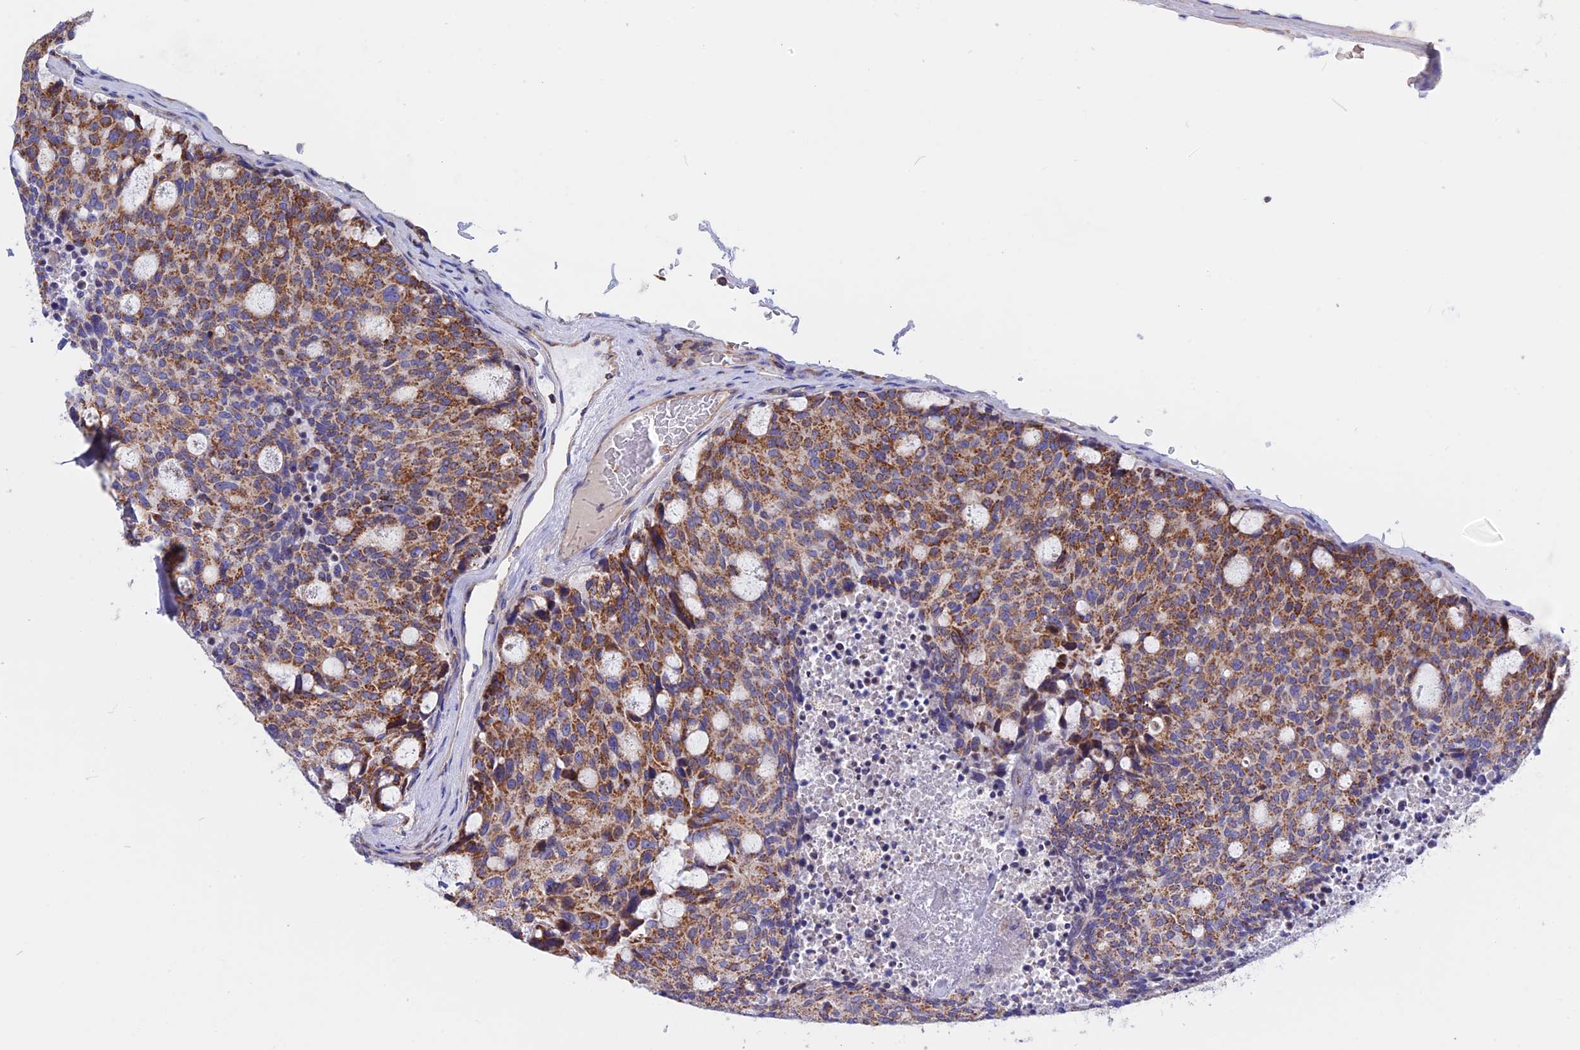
{"staining": {"intensity": "moderate", "quantity": ">75%", "location": "cytoplasmic/membranous"}, "tissue": "carcinoid", "cell_type": "Tumor cells", "image_type": "cancer", "snomed": [{"axis": "morphology", "description": "Carcinoid, malignant, NOS"}, {"axis": "topography", "description": "Pancreas"}], "caption": "Immunohistochemical staining of carcinoid (malignant) demonstrates medium levels of moderate cytoplasmic/membranous positivity in approximately >75% of tumor cells. The staining is performed using DAB brown chromogen to label protein expression. The nuclei are counter-stained blue using hematoxylin.", "gene": "GCDH", "patient": {"sex": "female", "age": 54}}